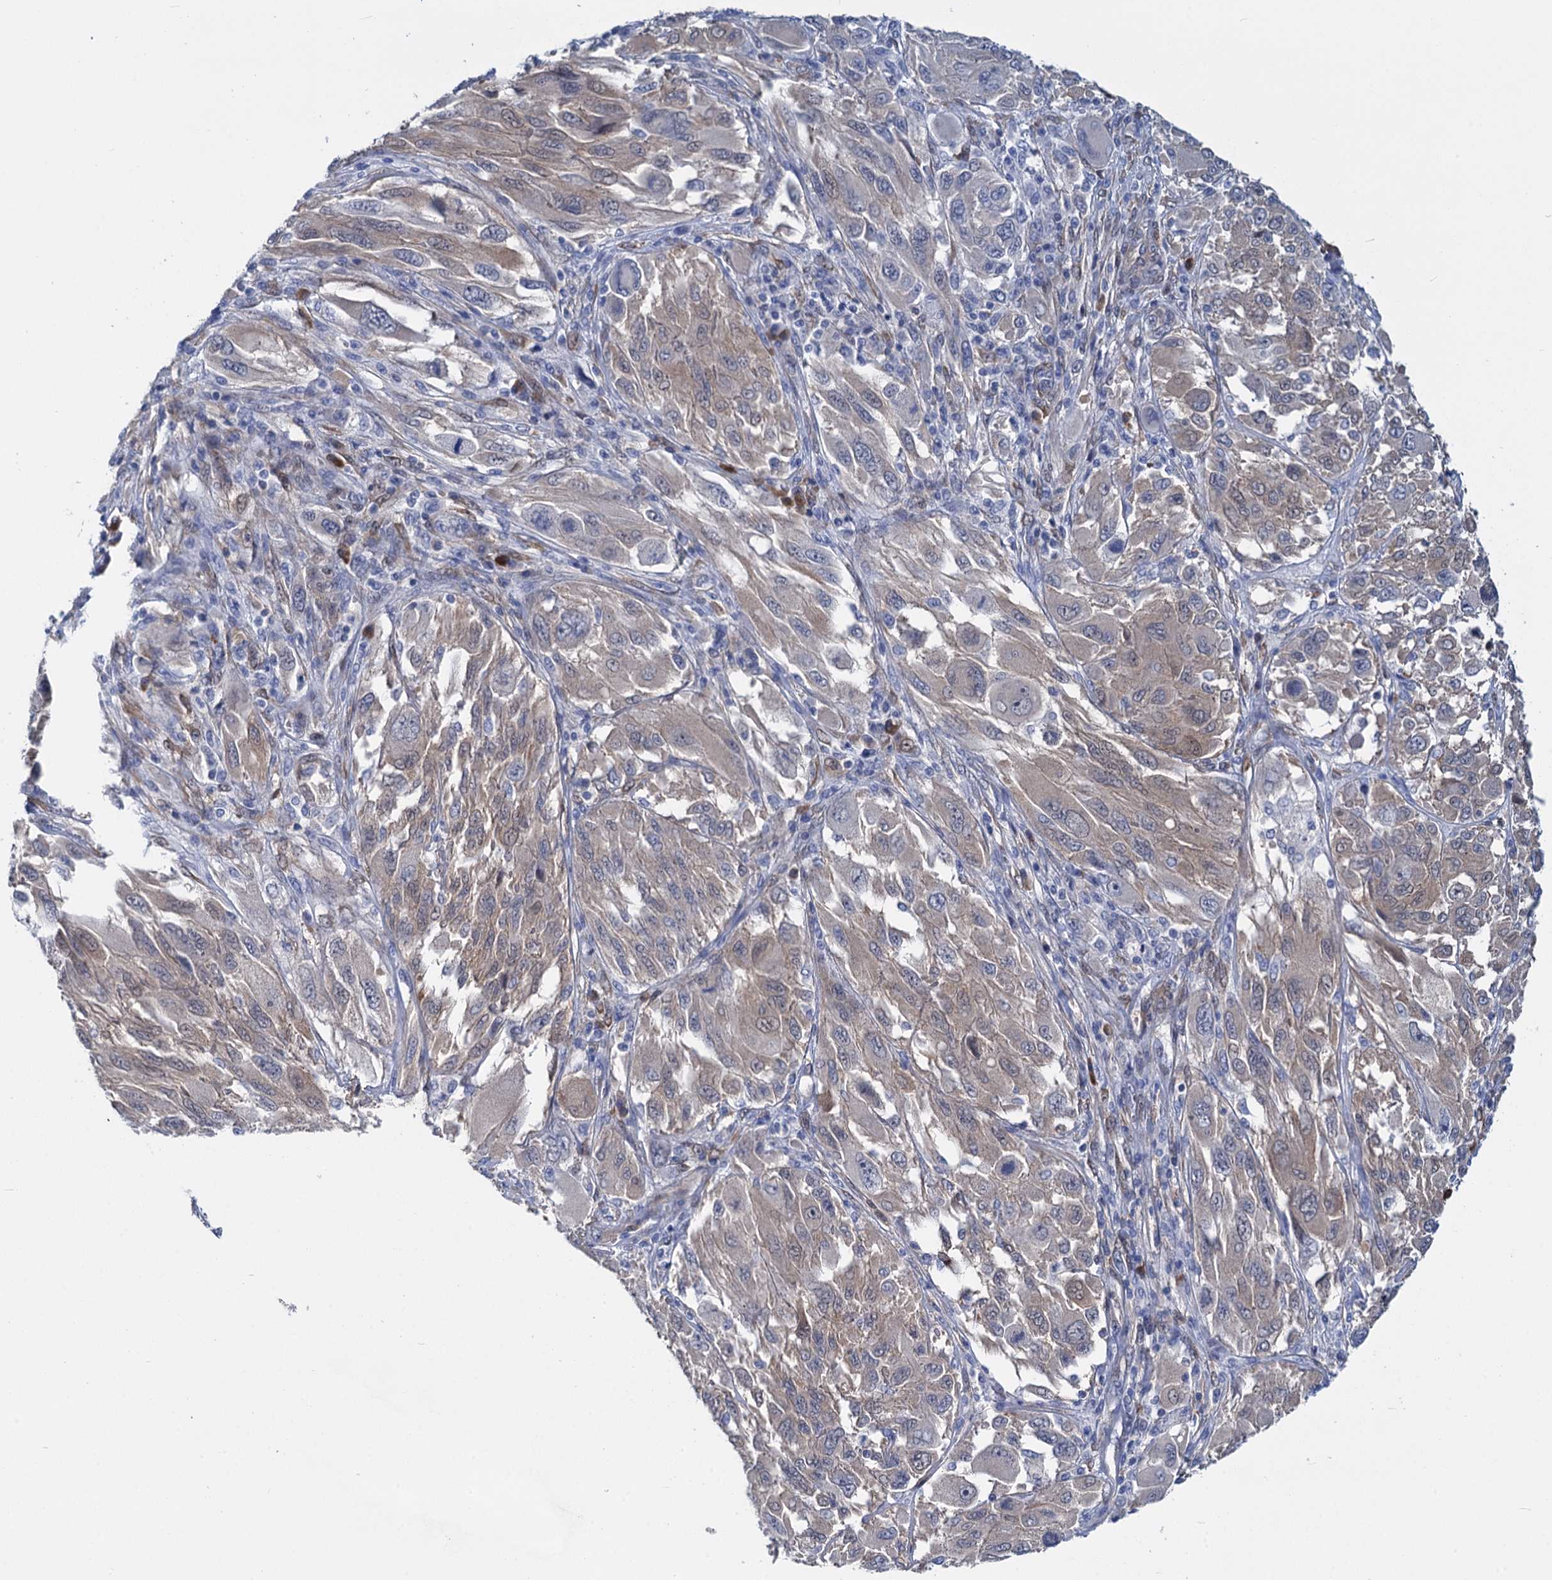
{"staining": {"intensity": "weak", "quantity": "25%-75%", "location": "cytoplasmic/membranous"}, "tissue": "melanoma", "cell_type": "Tumor cells", "image_type": "cancer", "snomed": [{"axis": "morphology", "description": "Malignant melanoma, NOS"}, {"axis": "topography", "description": "Skin"}], "caption": "This photomicrograph demonstrates melanoma stained with immunohistochemistry to label a protein in brown. The cytoplasmic/membranous of tumor cells show weak positivity for the protein. Nuclei are counter-stained blue.", "gene": "GSTM3", "patient": {"sex": "female", "age": 91}}